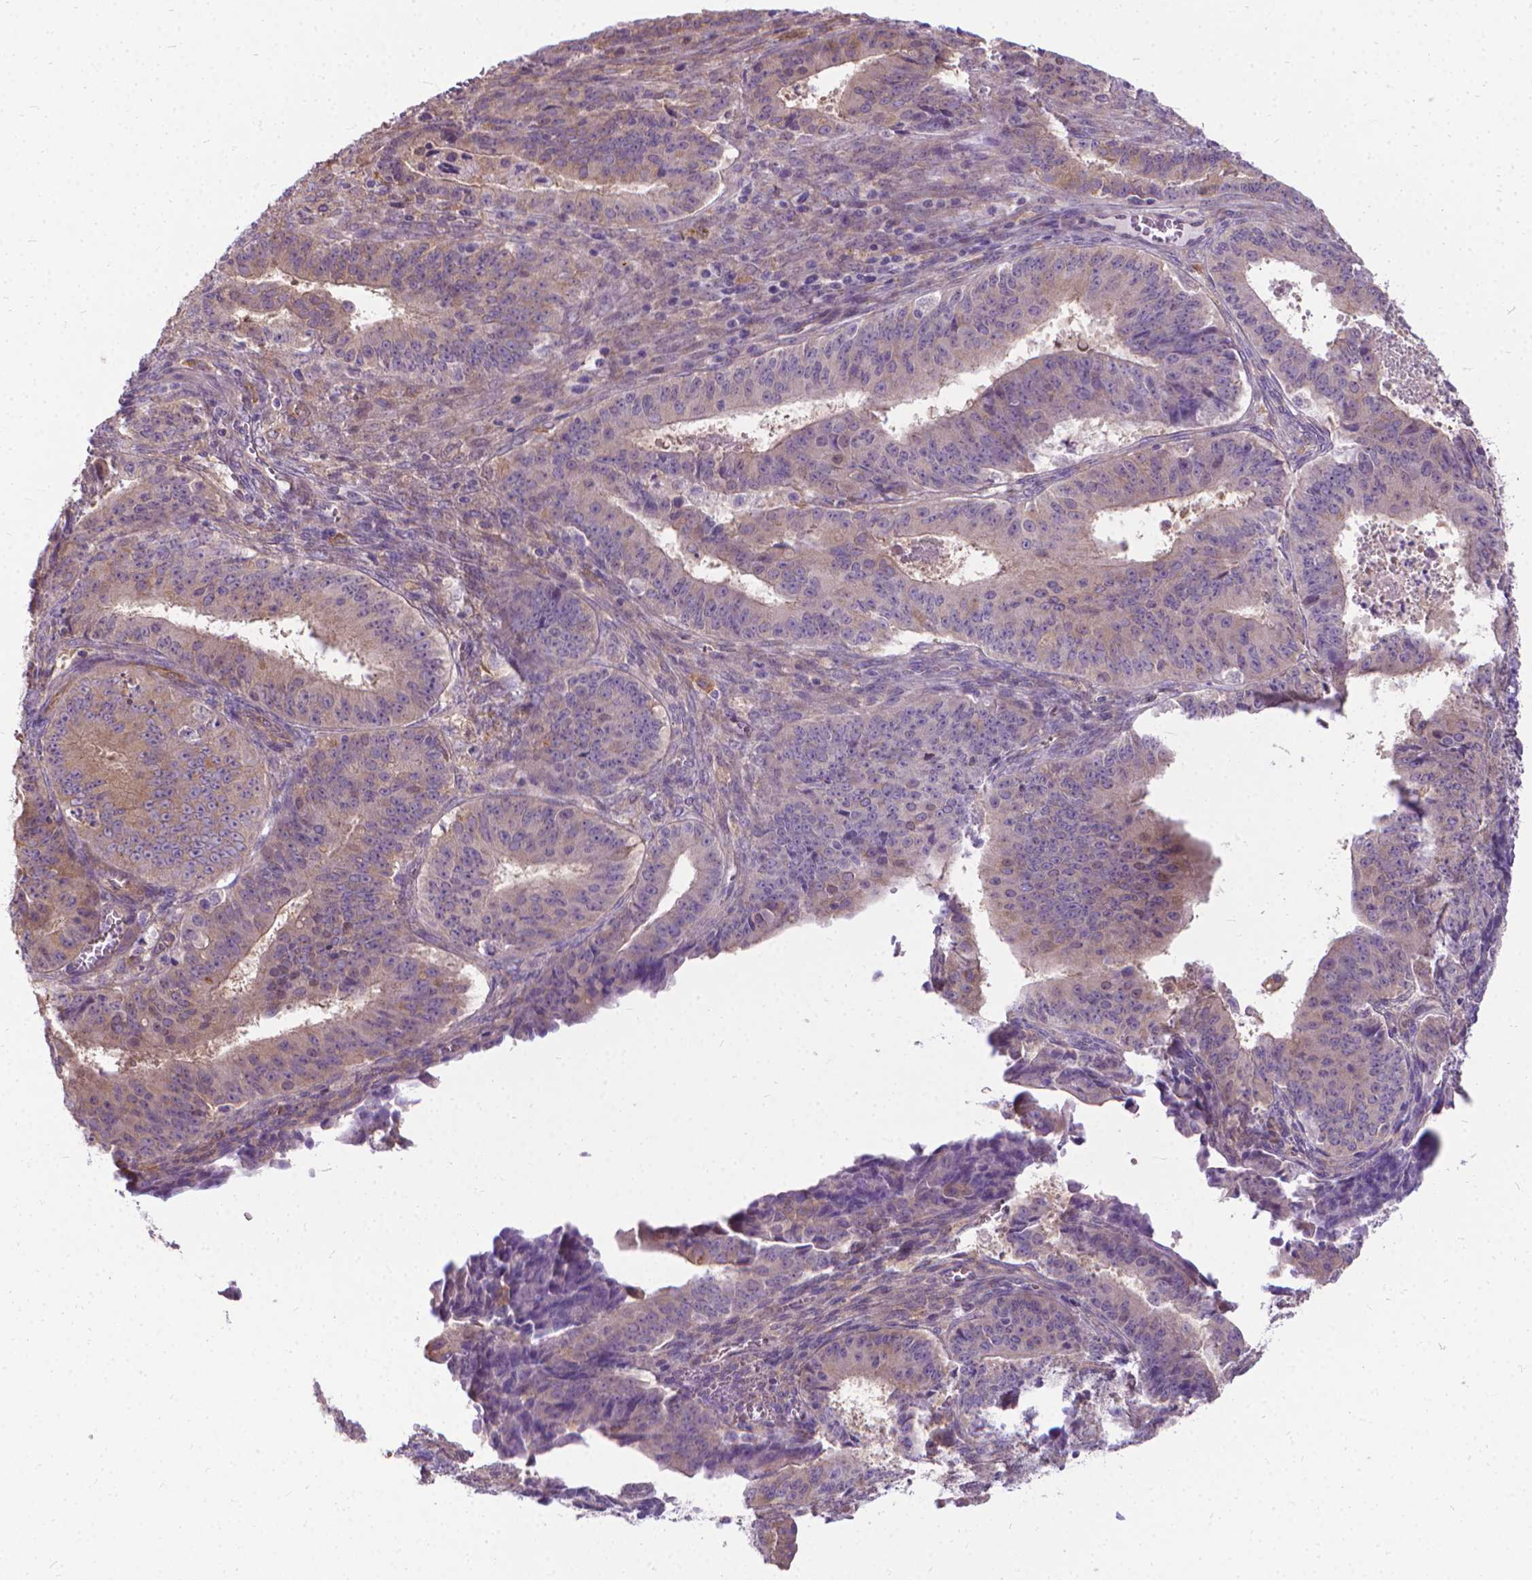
{"staining": {"intensity": "weak", "quantity": "<25%", "location": "cytoplasmic/membranous"}, "tissue": "ovarian cancer", "cell_type": "Tumor cells", "image_type": "cancer", "snomed": [{"axis": "morphology", "description": "Carcinoma, endometroid"}, {"axis": "topography", "description": "Ovary"}], "caption": "Immunohistochemical staining of human ovarian cancer displays no significant expression in tumor cells.", "gene": "CFAP299", "patient": {"sex": "female", "age": 42}}